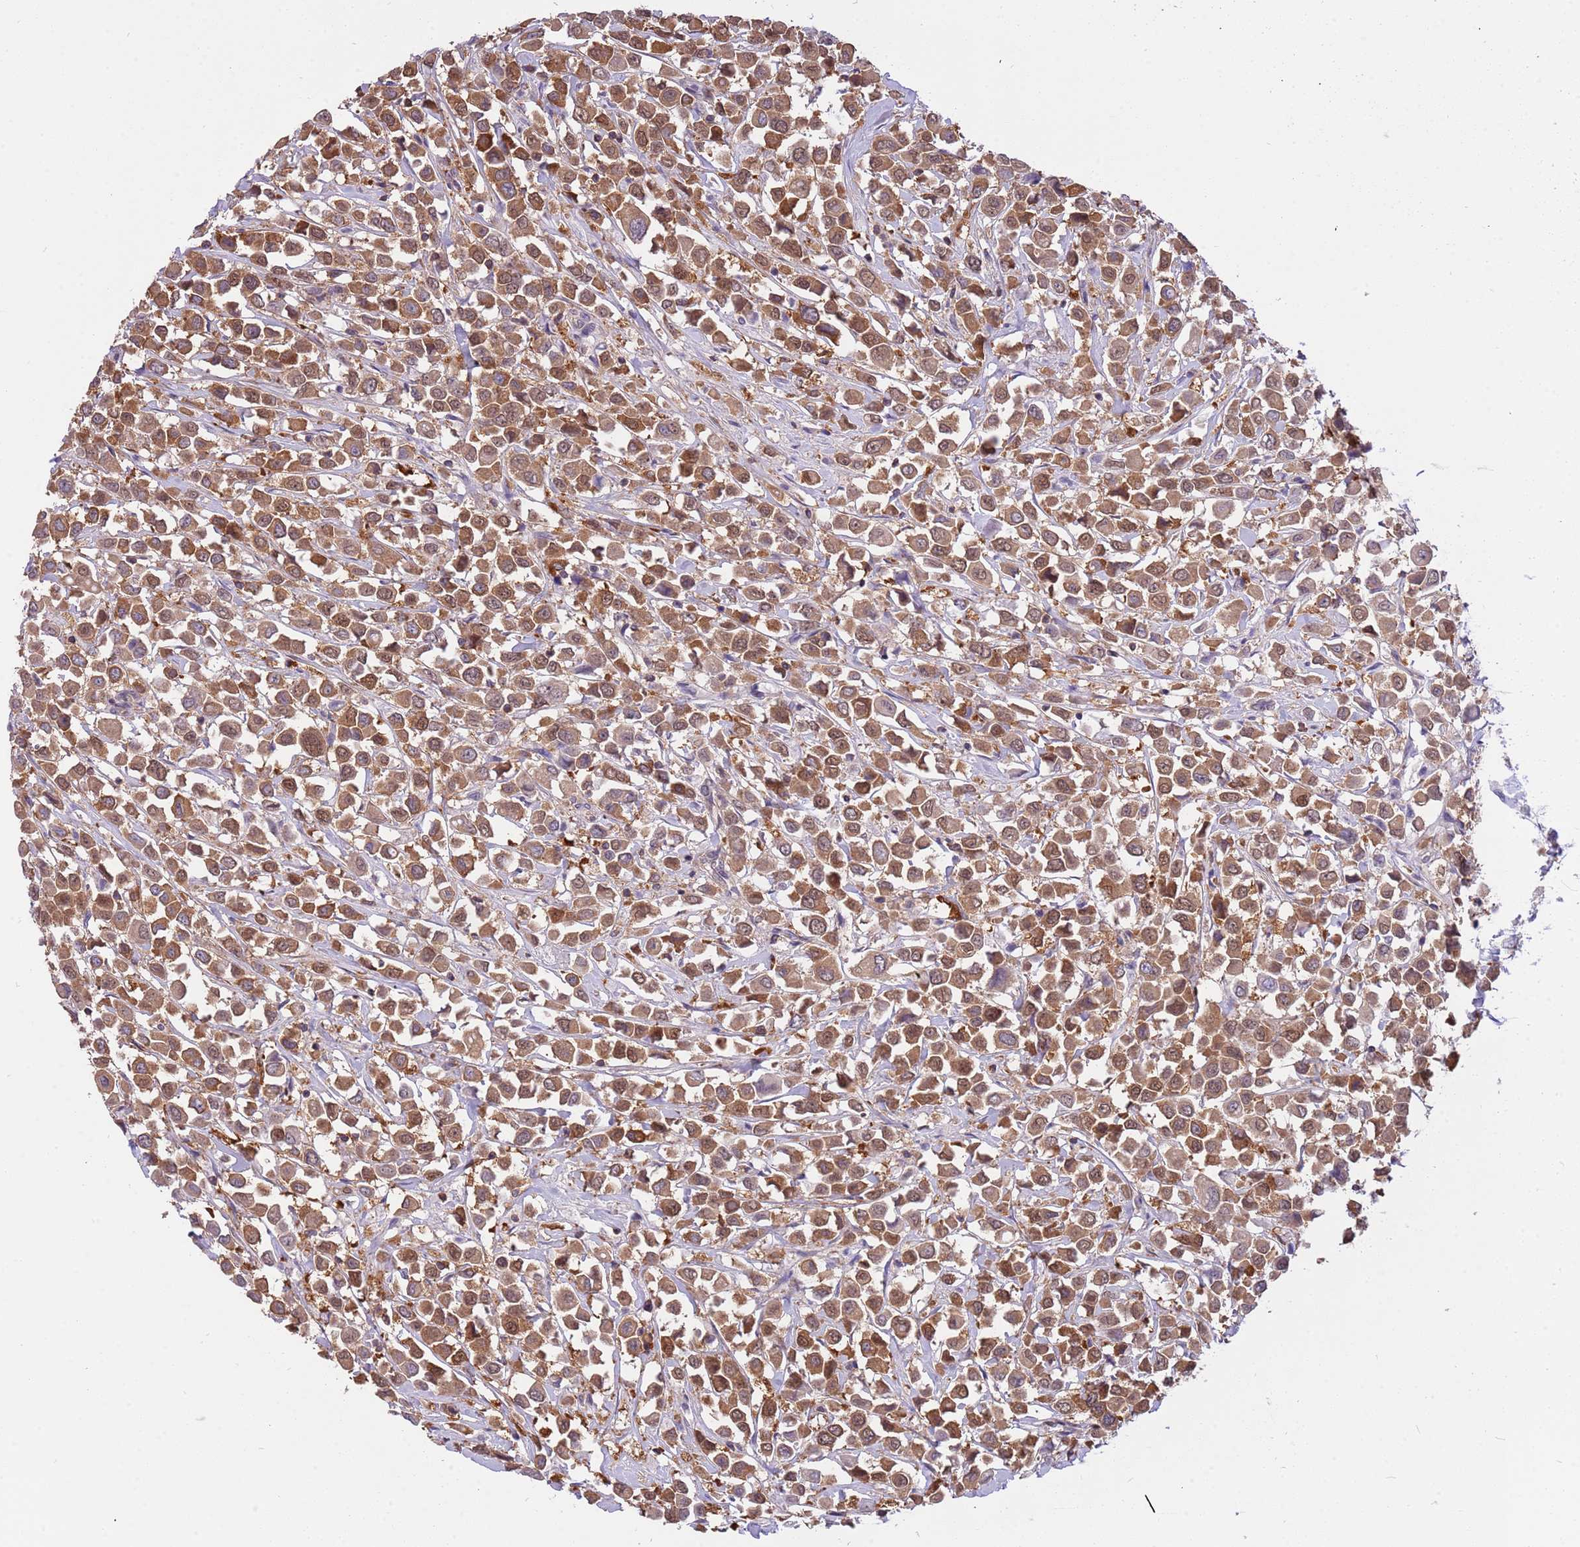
{"staining": {"intensity": "strong", "quantity": ">75%", "location": "cytoplasmic/membranous"}, "tissue": "breast cancer", "cell_type": "Tumor cells", "image_type": "cancer", "snomed": [{"axis": "morphology", "description": "Duct carcinoma"}, {"axis": "topography", "description": "Breast"}], "caption": "The histopathology image demonstrates immunohistochemical staining of breast cancer (infiltrating ductal carcinoma). There is strong cytoplasmic/membranous positivity is identified in approximately >75% of tumor cells.", "gene": "STIP1", "patient": {"sex": "female", "age": 61}}